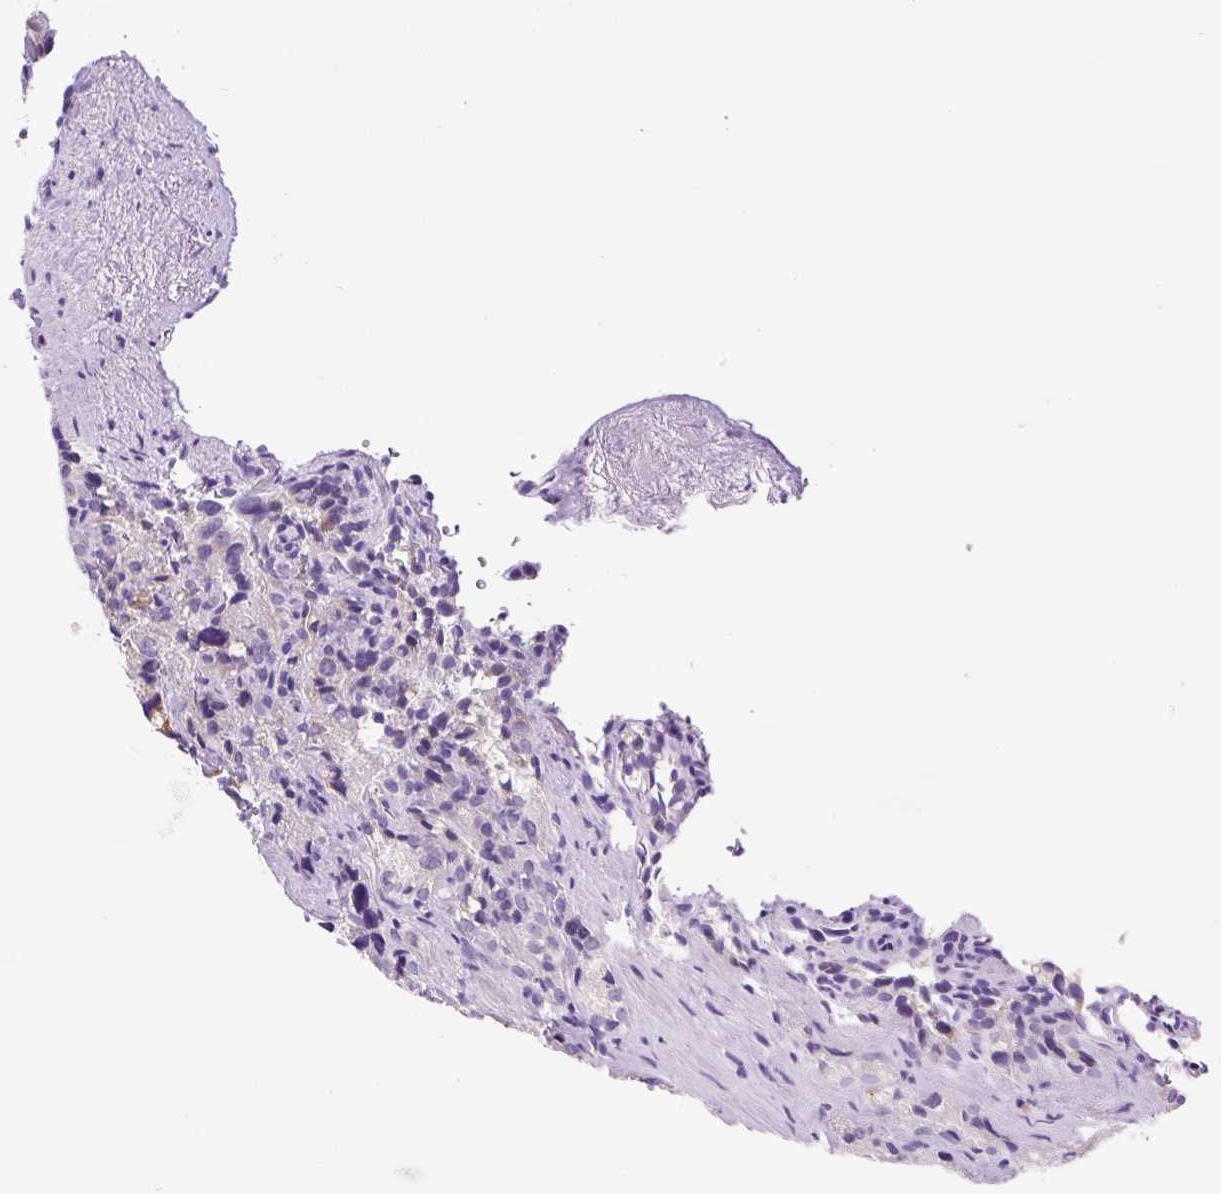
{"staining": {"intensity": "moderate", "quantity": "<25%", "location": "cytoplasmic/membranous"}, "tissue": "seminal vesicle", "cell_type": "Glandular cells", "image_type": "normal", "snomed": [{"axis": "morphology", "description": "Normal tissue, NOS"}, {"axis": "topography", "description": "Seminal veicle"}], "caption": "The histopathology image displays a brown stain indicating the presence of a protein in the cytoplasmic/membranous of glandular cells in seminal vesicle. Using DAB (3,3'-diaminobenzidine) (brown) and hematoxylin (blue) stains, captured at high magnification using brightfield microscopy.", "gene": "NDST3", "patient": {"sex": "male", "age": 62}}